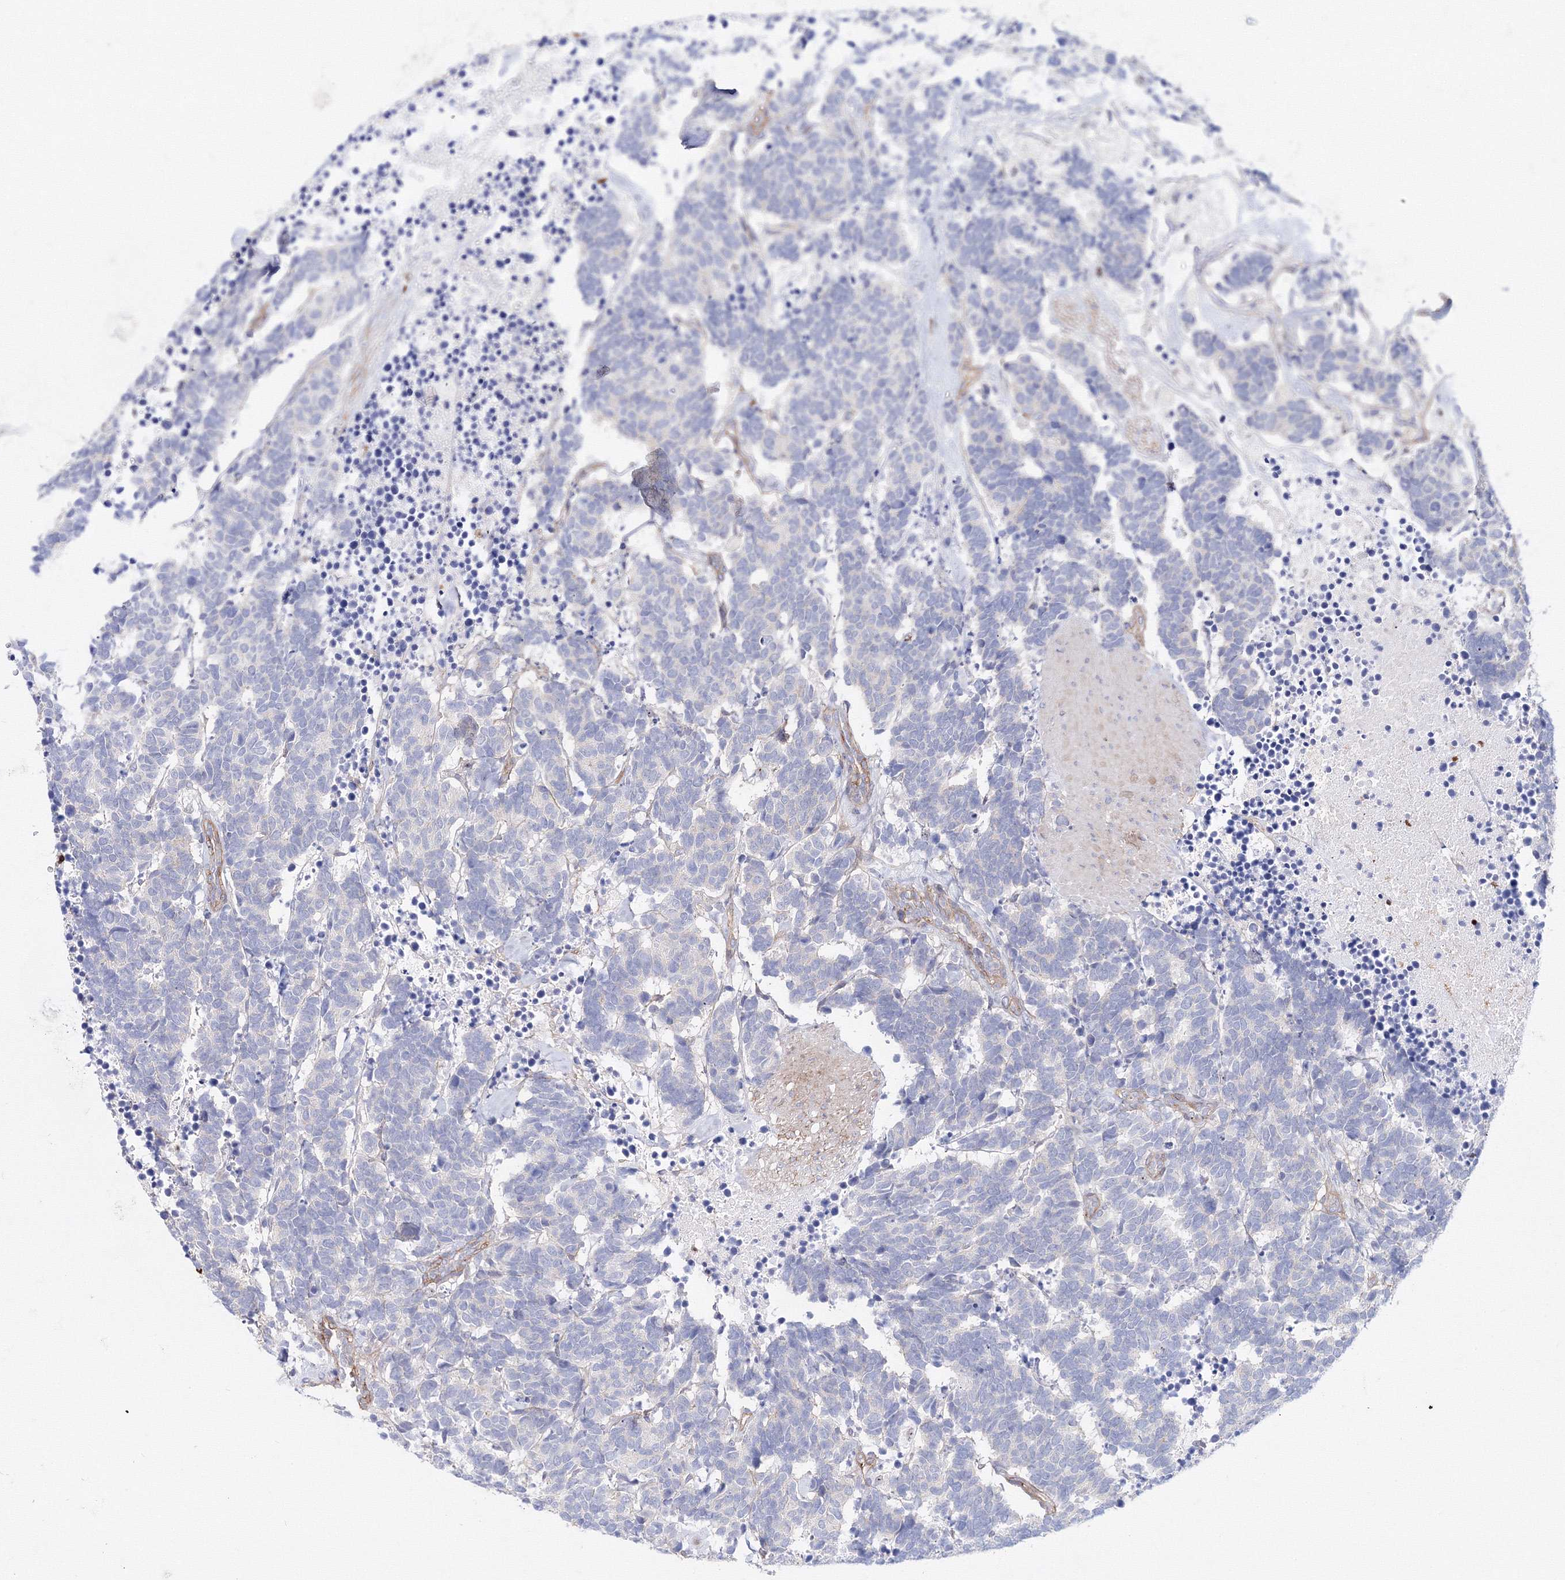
{"staining": {"intensity": "negative", "quantity": "none", "location": "none"}, "tissue": "carcinoid", "cell_type": "Tumor cells", "image_type": "cancer", "snomed": [{"axis": "morphology", "description": "Carcinoma, NOS"}, {"axis": "morphology", "description": "Carcinoid, malignant, NOS"}, {"axis": "topography", "description": "Urinary bladder"}], "caption": "This is a histopathology image of IHC staining of carcinoid, which shows no positivity in tumor cells. The staining is performed using DAB brown chromogen with nuclei counter-stained in using hematoxylin.", "gene": "C11orf52", "patient": {"sex": "male", "age": 57}}